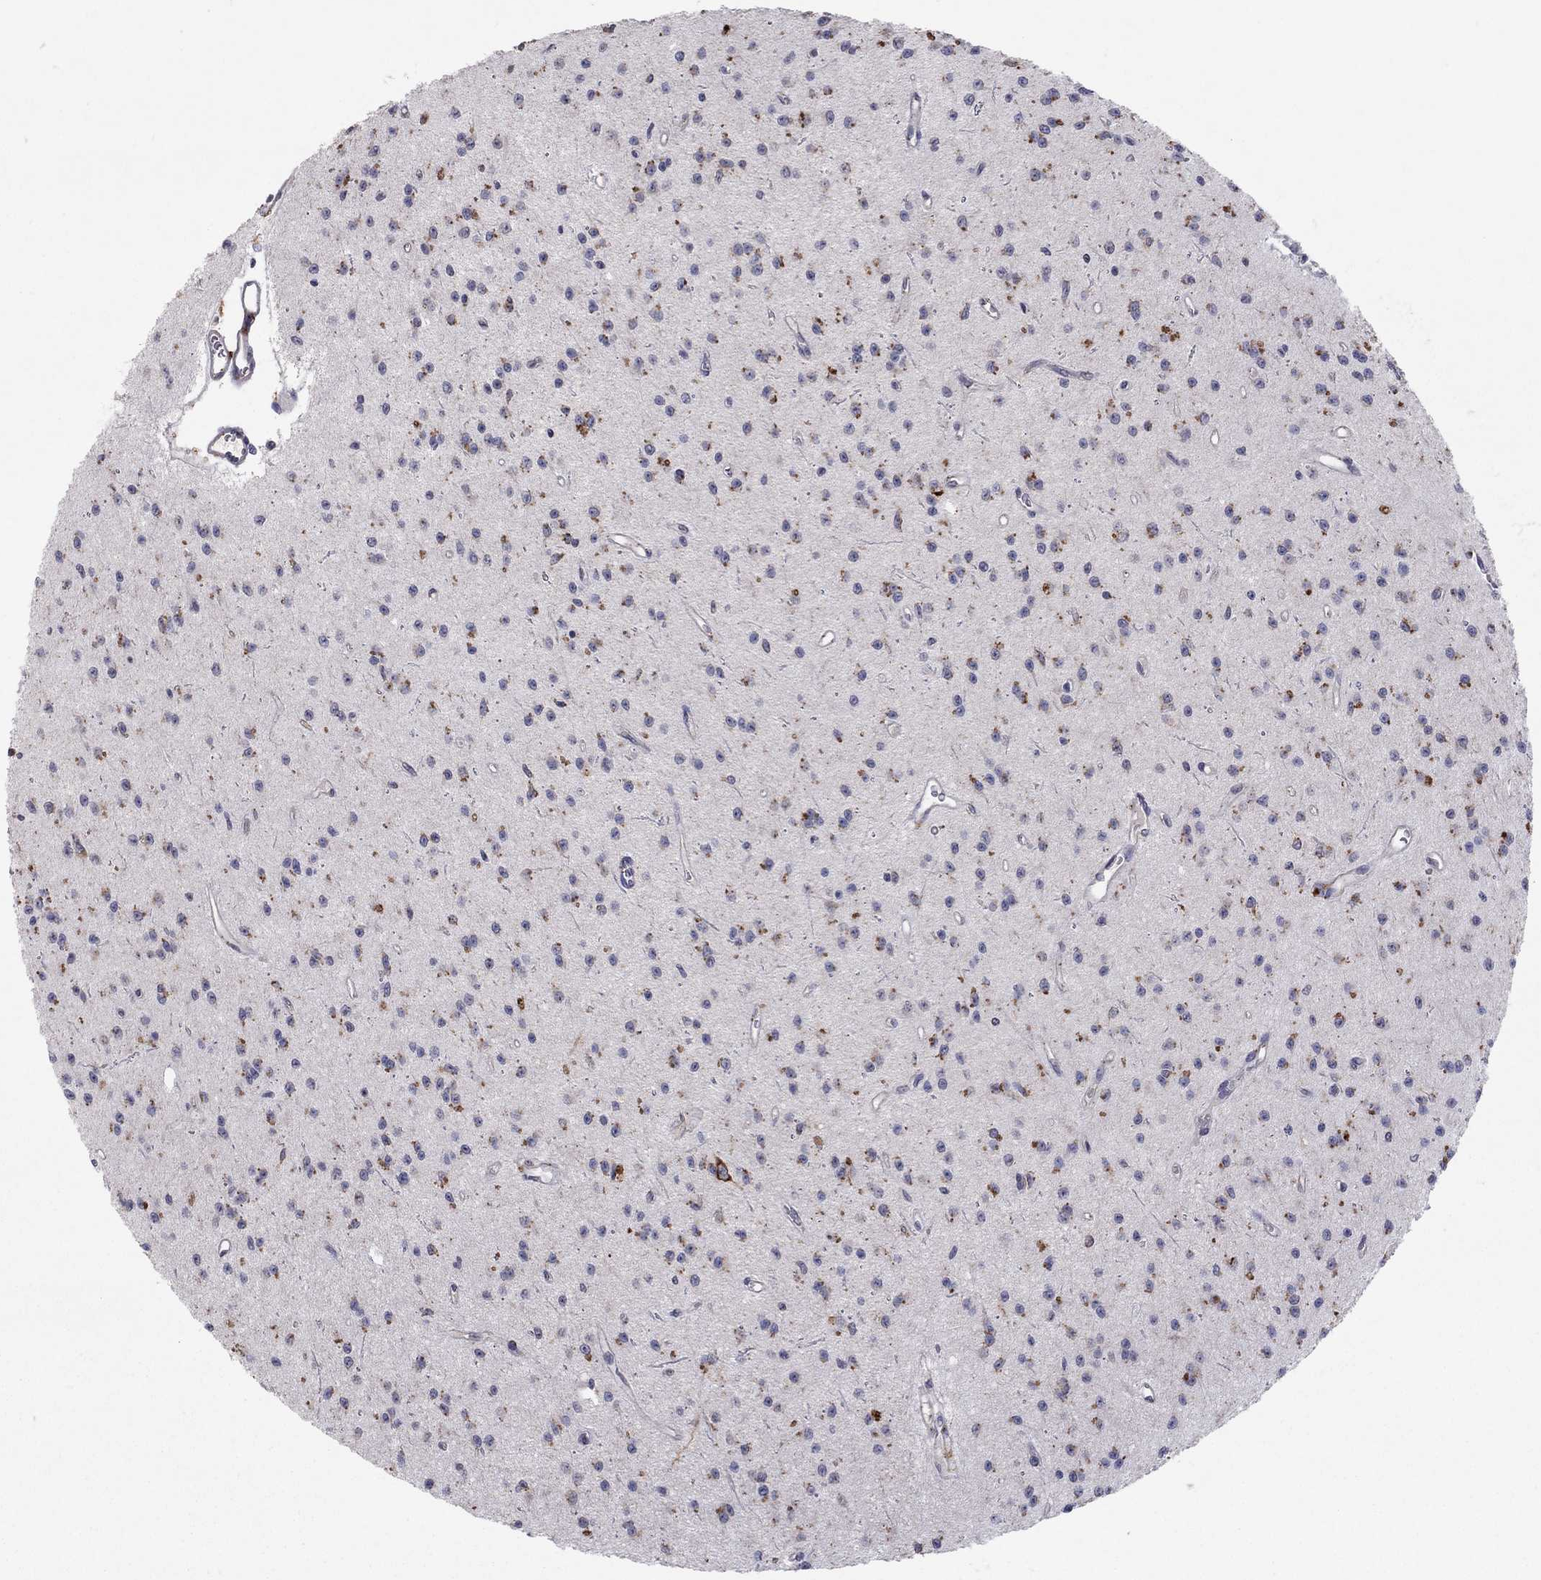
{"staining": {"intensity": "strong", "quantity": "<25%", "location": "cytoplasmic/membranous"}, "tissue": "glioma", "cell_type": "Tumor cells", "image_type": "cancer", "snomed": [{"axis": "morphology", "description": "Glioma, malignant, Low grade"}, {"axis": "topography", "description": "Brain"}], "caption": "Immunohistochemical staining of glioma reveals strong cytoplasmic/membranous protein staining in approximately <25% of tumor cells.", "gene": "CRACDL", "patient": {"sex": "female", "age": 45}}